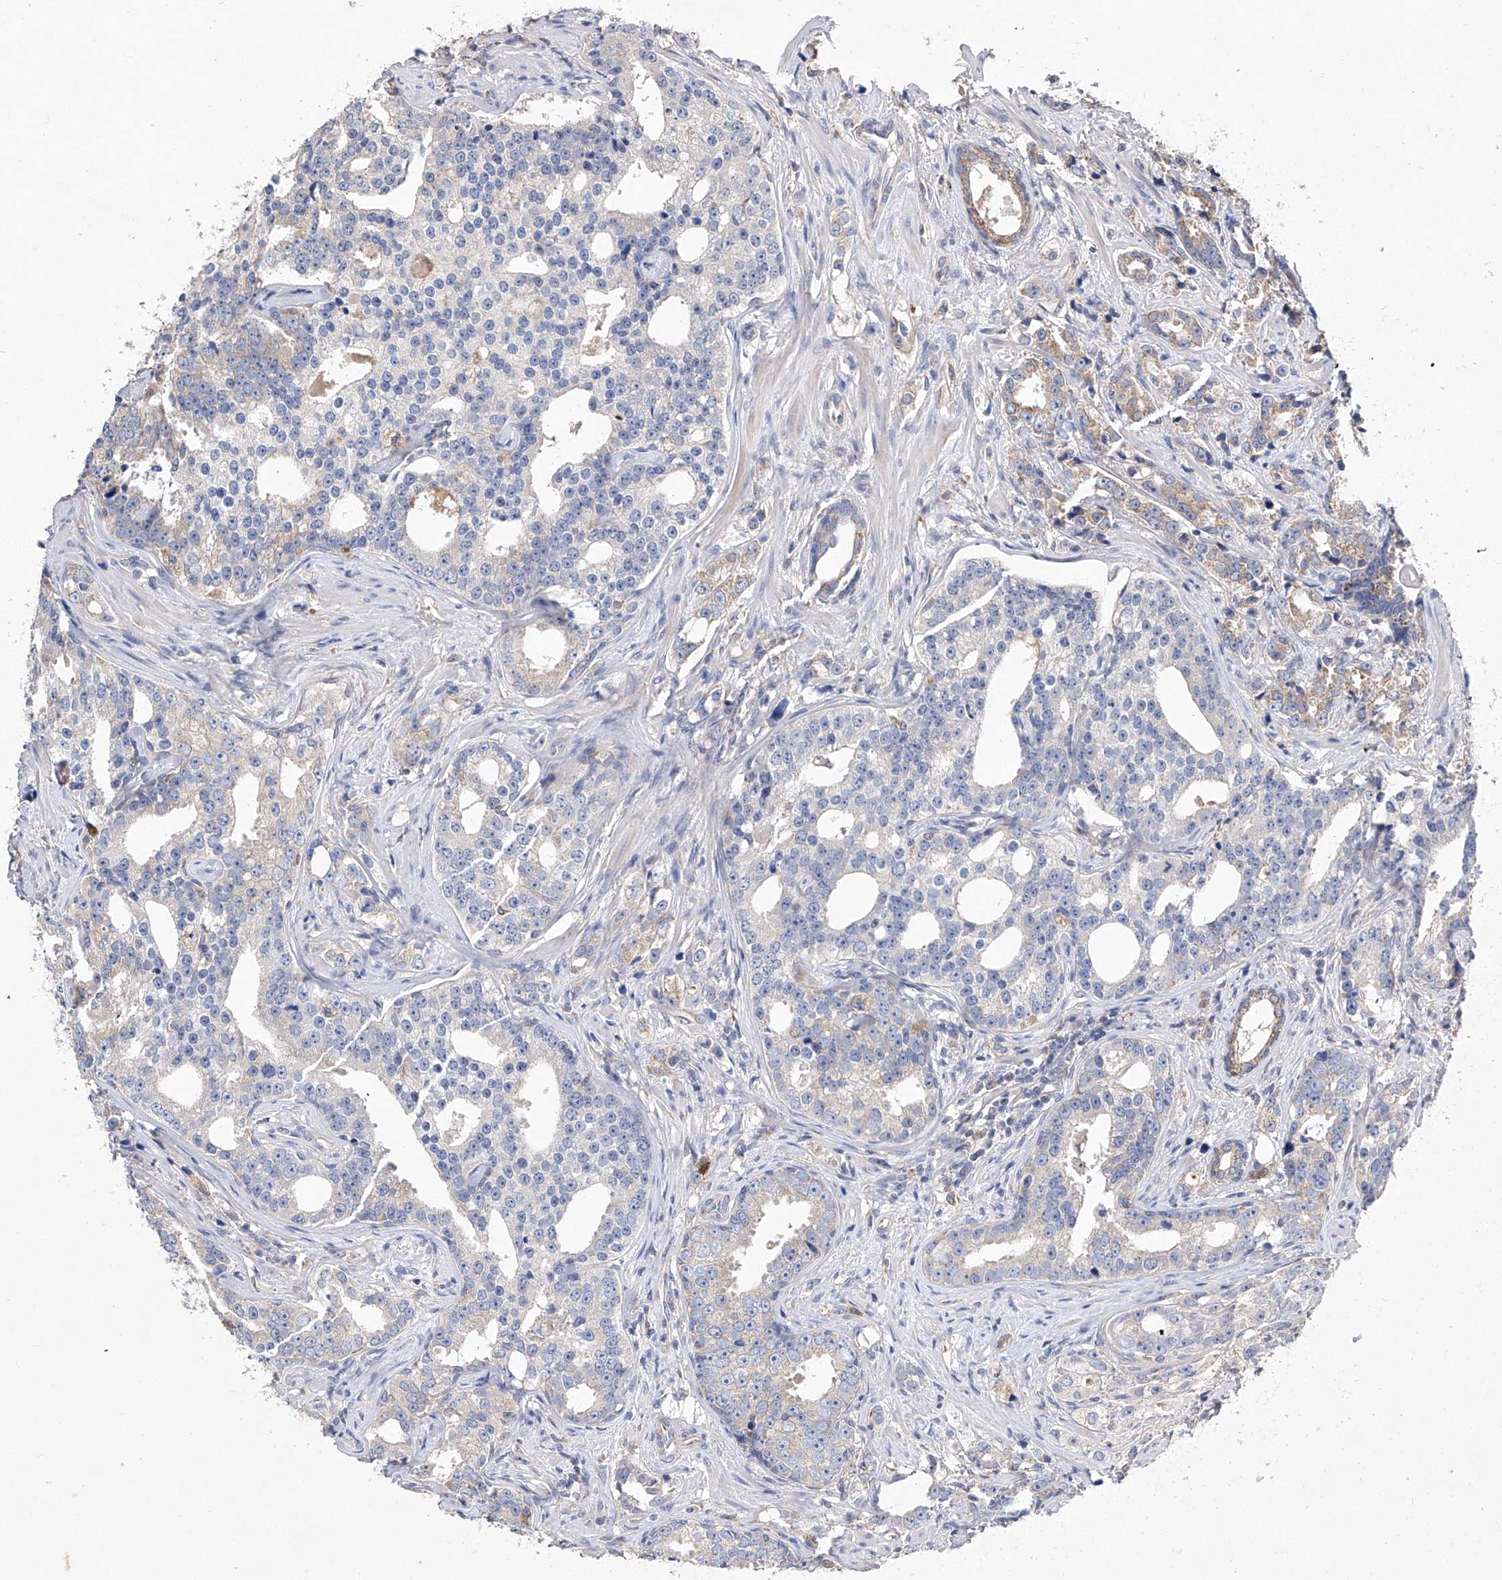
{"staining": {"intensity": "weak", "quantity": "<25%", "location": "cytoplasmic/membranous"}, "tissue": "prostate cancer", "cell_type": "Tumor cells", "image_type": "cancer", "snomed": [{"axis": "morphology", "description": "Adenocarcinoma, High grade"}, {"axis": "topography", "description": "Prostate"}], "caption": "A photomicrograph of adenocarcinoma (high-grade) (prostate) stained for a protein displays no brown staining in tumor cells.", "gene": "AMD1", "patient": {"sex": "male", "age": 62}}